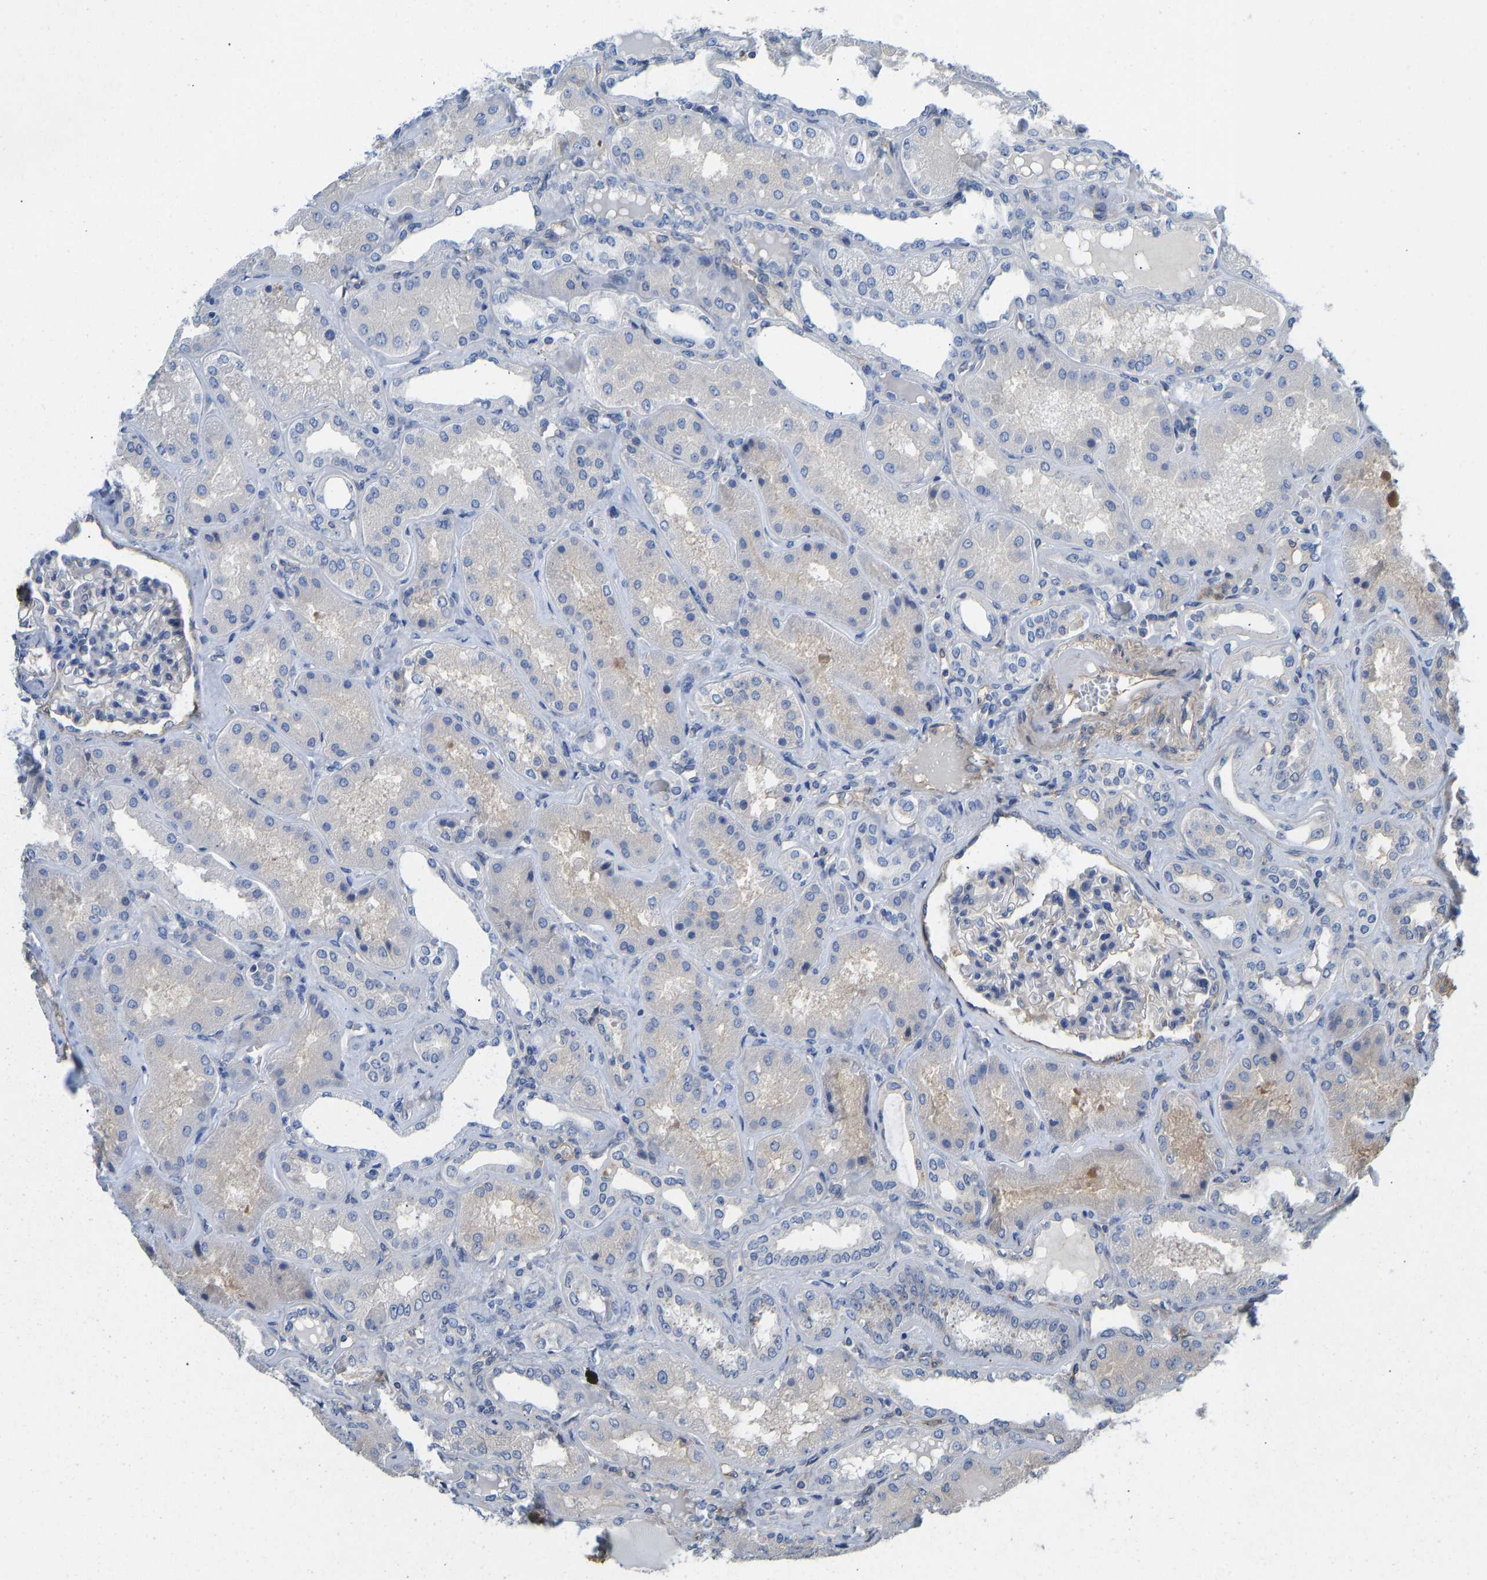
{"staining": {"intensity": "moderate", "quantity": "<25%", "location": "cytoplasmic/membranous"}, "tissue": "kidney", "cell_type": "Cells in glomeruli", "image_type": "normal", "snomed": [{"axis": "morphology", "description": "Normal tissue, NOS"}, {"axis": "topography", "description": "Kidney"}], "caption": "The histopathology image displays a brown stain indicating the presence of a protein in the cytoplasmic/membranous of cells in glomeruli in kidney.", "gene": "ELMO2", "patient": {"sex": "female", "age": 56}}